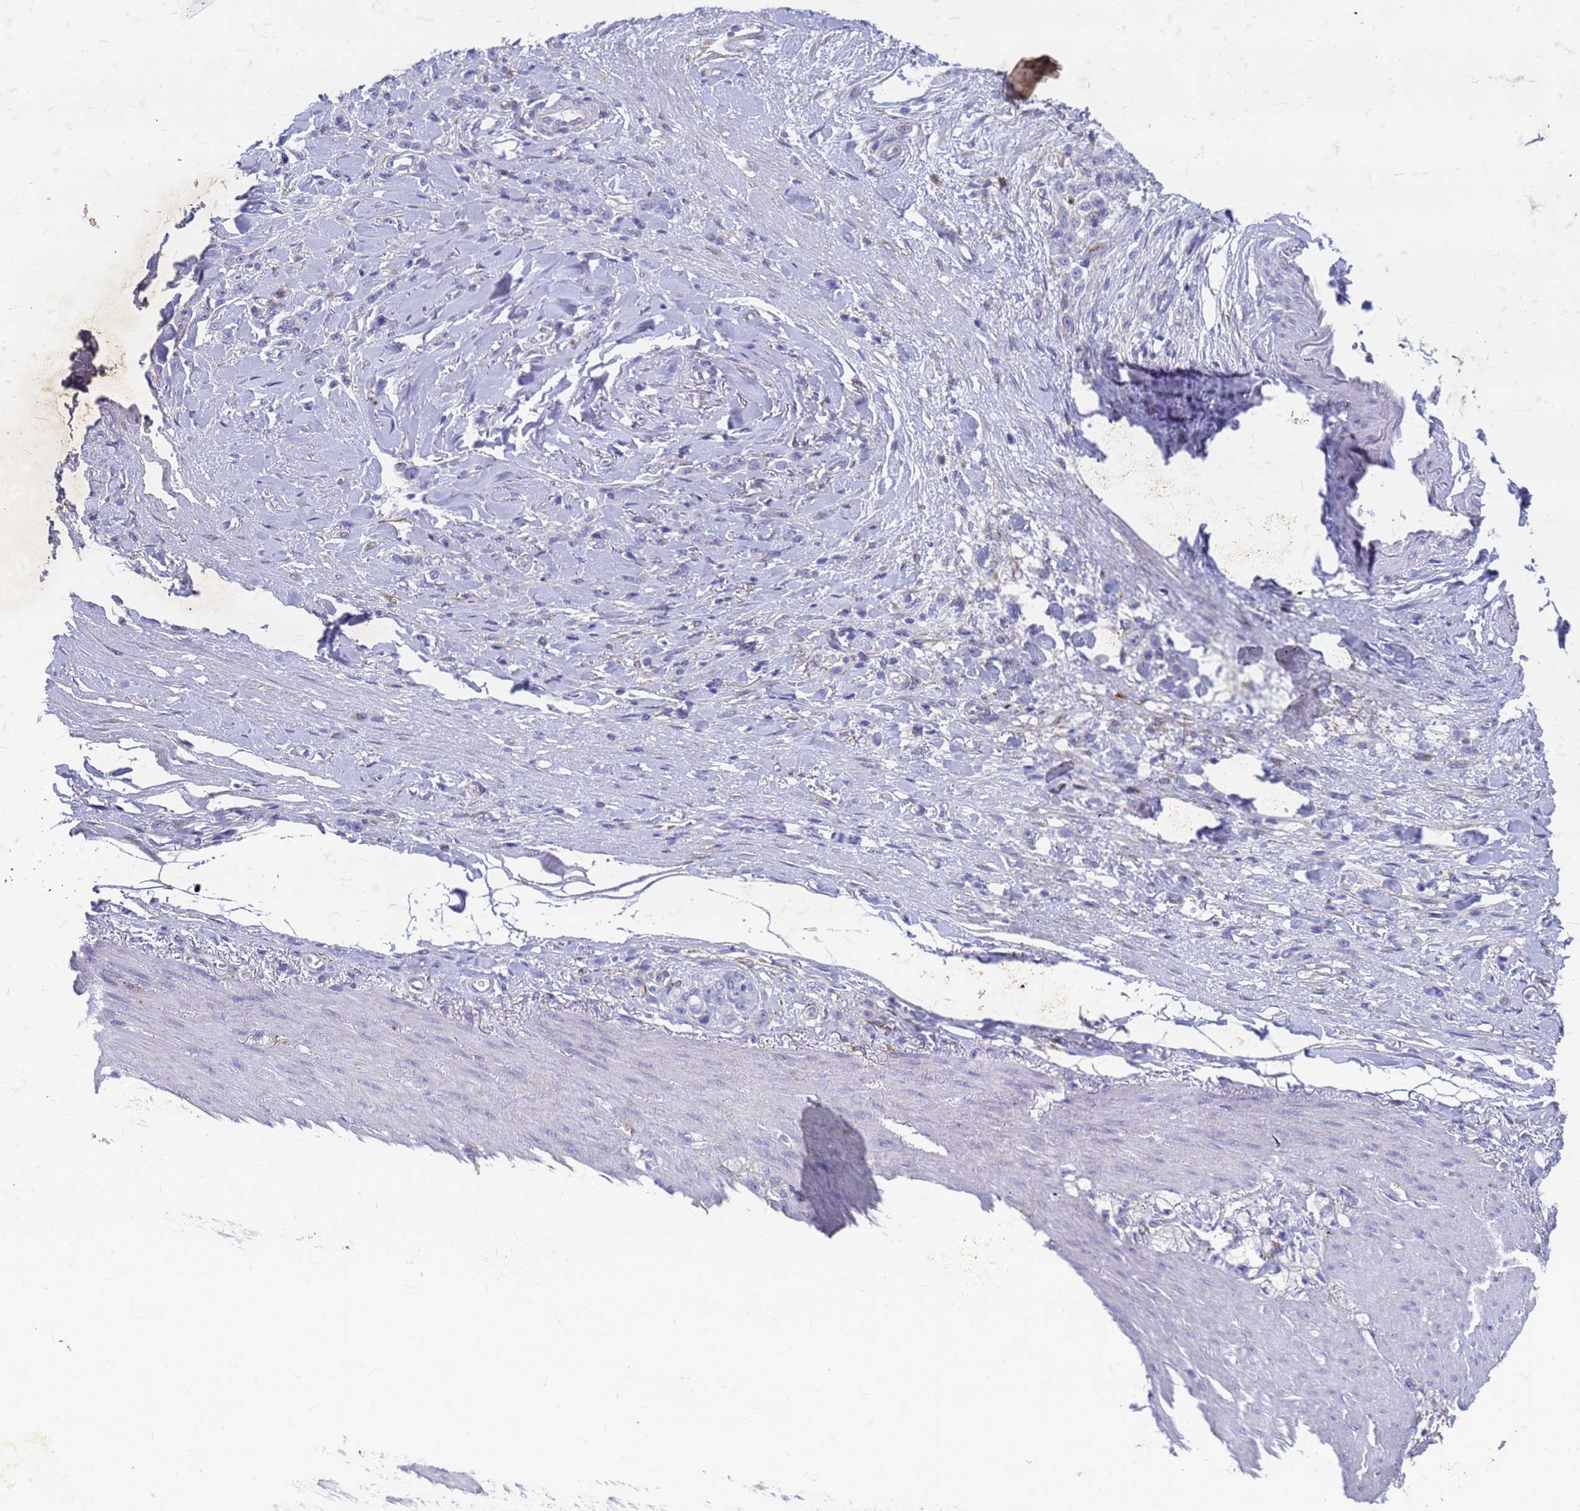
{"staining": {"intensity": "negative", "quantity": "none", "location": "none"}, "tissue": "stomach cancer", "cell_type": "Tumor cells", "image_type": "cancer", "snomed": [{"axis": "morphology", "description": "Normal tissue, NOS"}, {"axis": "morphology", "description": "Adenocarcinoma, NOS"}, {"axis": "topography", "description": "Stomach"}], "caption": "IHC of human adenocarcinoma (stomach) demonstrates no positivity in tumor cells. (DAB (3,3'-diaminobenzidine) immunohistochemistry with hematoxylin counter stain).", "gene": "TRIM64B", "patient": {"sex": "male", "age": 82}}